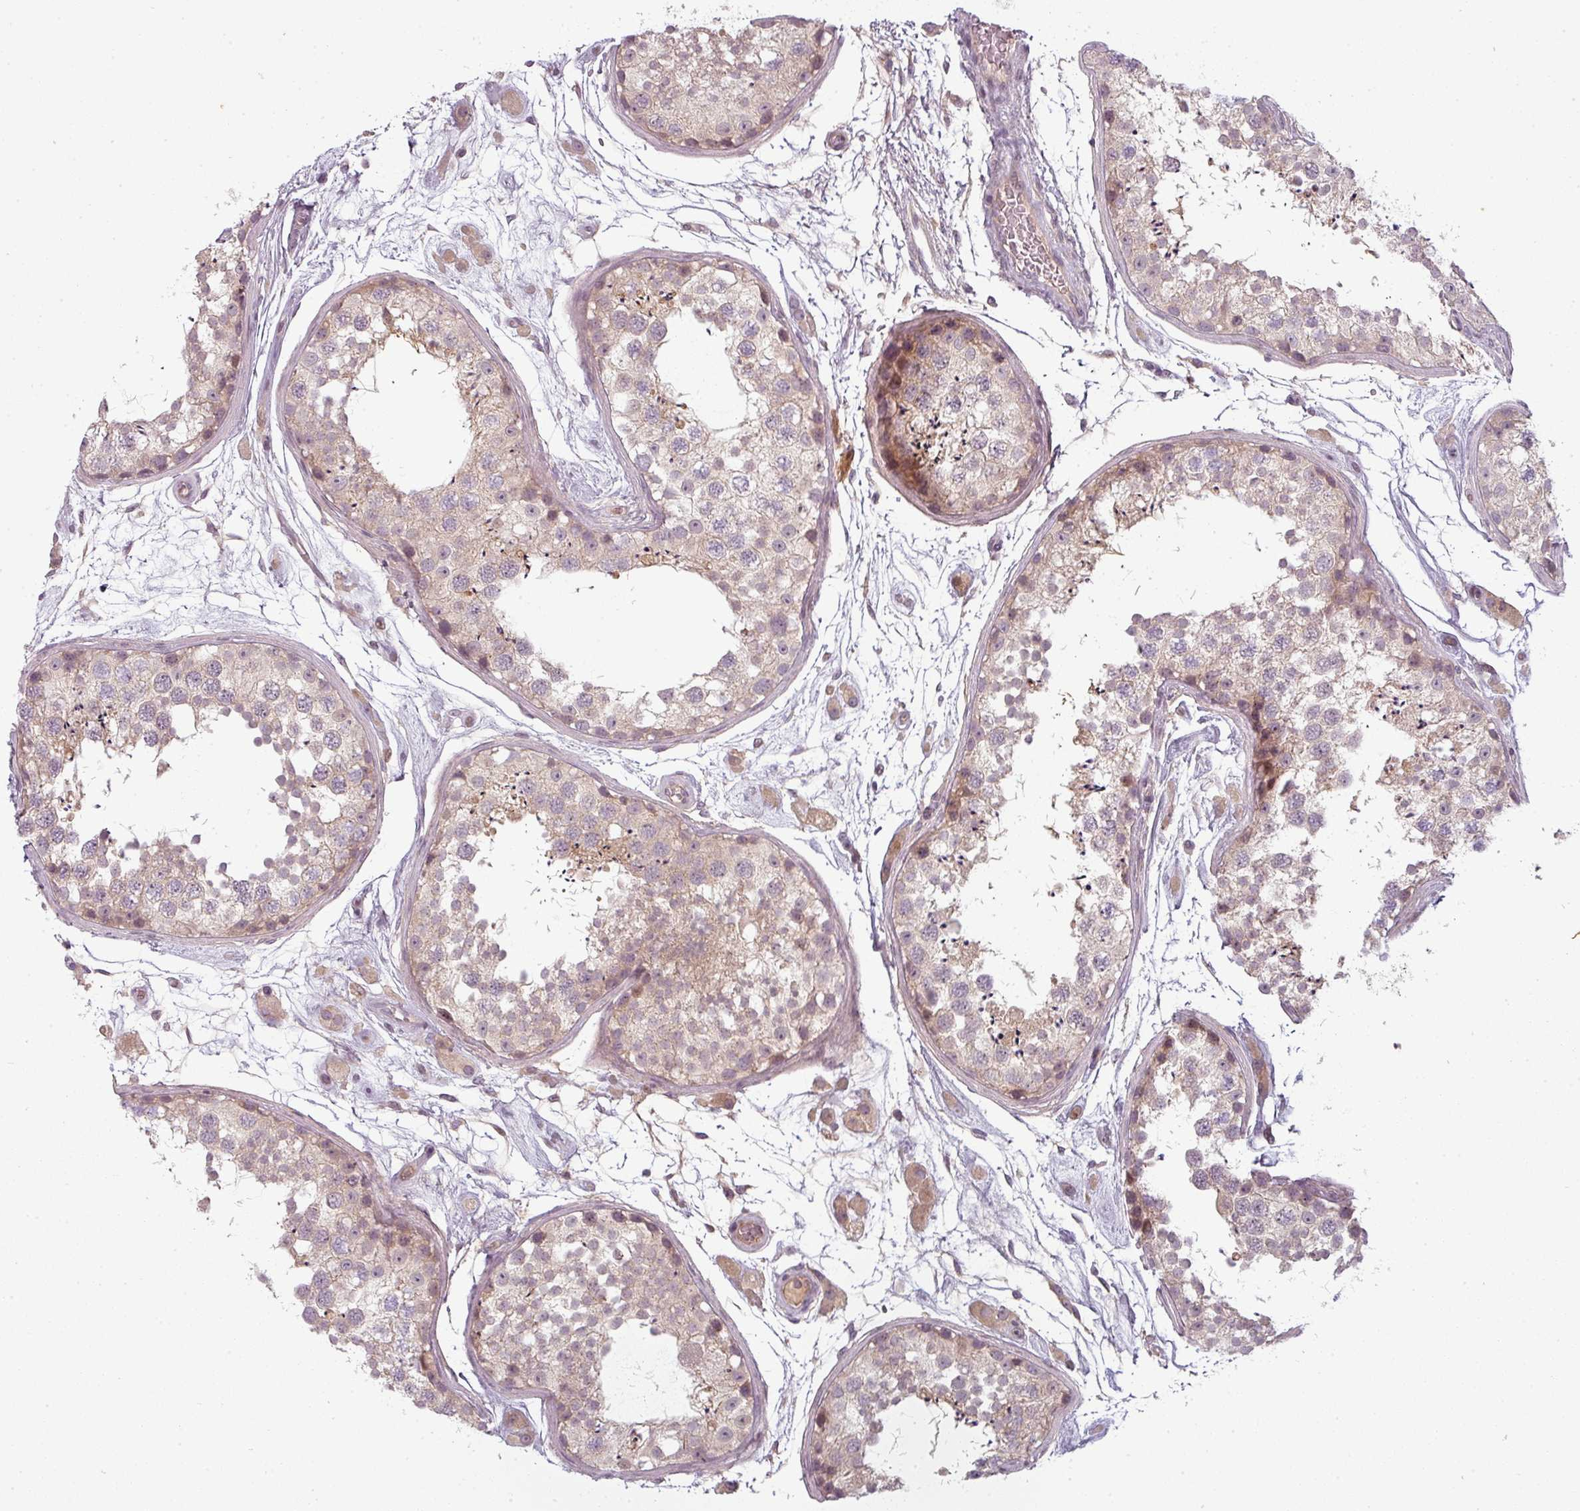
{"staining": {"intensity": "weak", "quantity": "<25%", "location": "cytoplasmic/membranous"}, "tissue": "testis", "cell_type": "Cells in seminiferous ducts", "image_type": "normal", "snomed": [{"axis": "morphology", "description": "Normal tissue, NOS"}, {"axis": "topography", "description": "Testis"}], "caption": "IHC micrograph of unremarkable testis: testis stained with DAB exhibits no significant protein positivity in cells in seminiferous ducts.", "gene": "SLC16A9", "patient": {"sex": "male", "age": 25}}